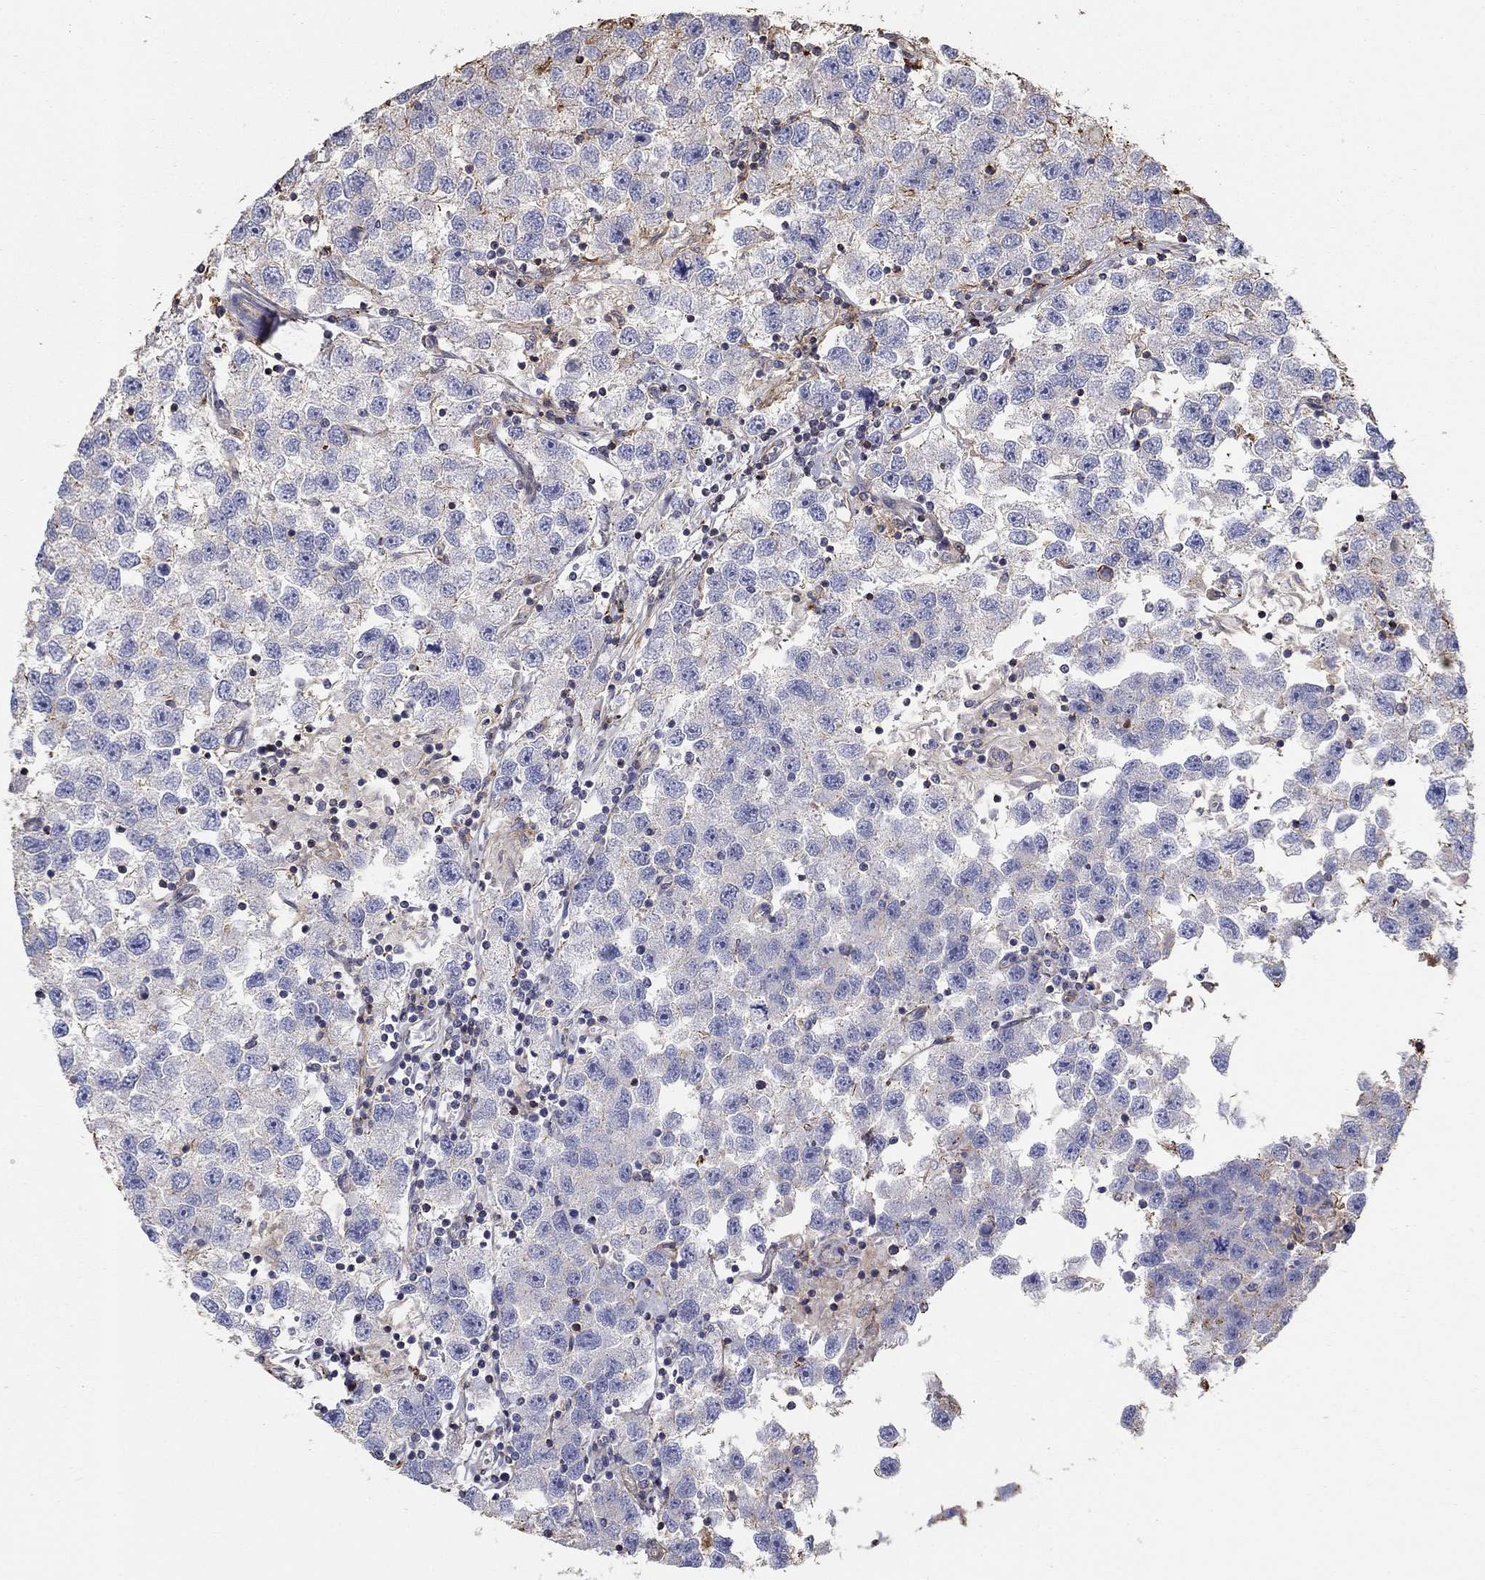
{"staining": {"intensity": "weak", "quantity": "25%-75%", "location": "cytoplasmic/membranous"}, "tissue": "testis cancer", "cell_type": "Tumor cells", "image_type": "cancer", "snomed": [{"axis": "morphology", "description": "Seminoma, NOS"}, {"axis": "topography", "description": "Testis"}], "caption": "Seminoma (testis) stained with a brown dye demonstrates weak cytoplasmic/membranous positive positivity in about 25%-75% of tumor cells.", "gene": "NPHP1", "patient": {"sex": "male", "age": 26}}